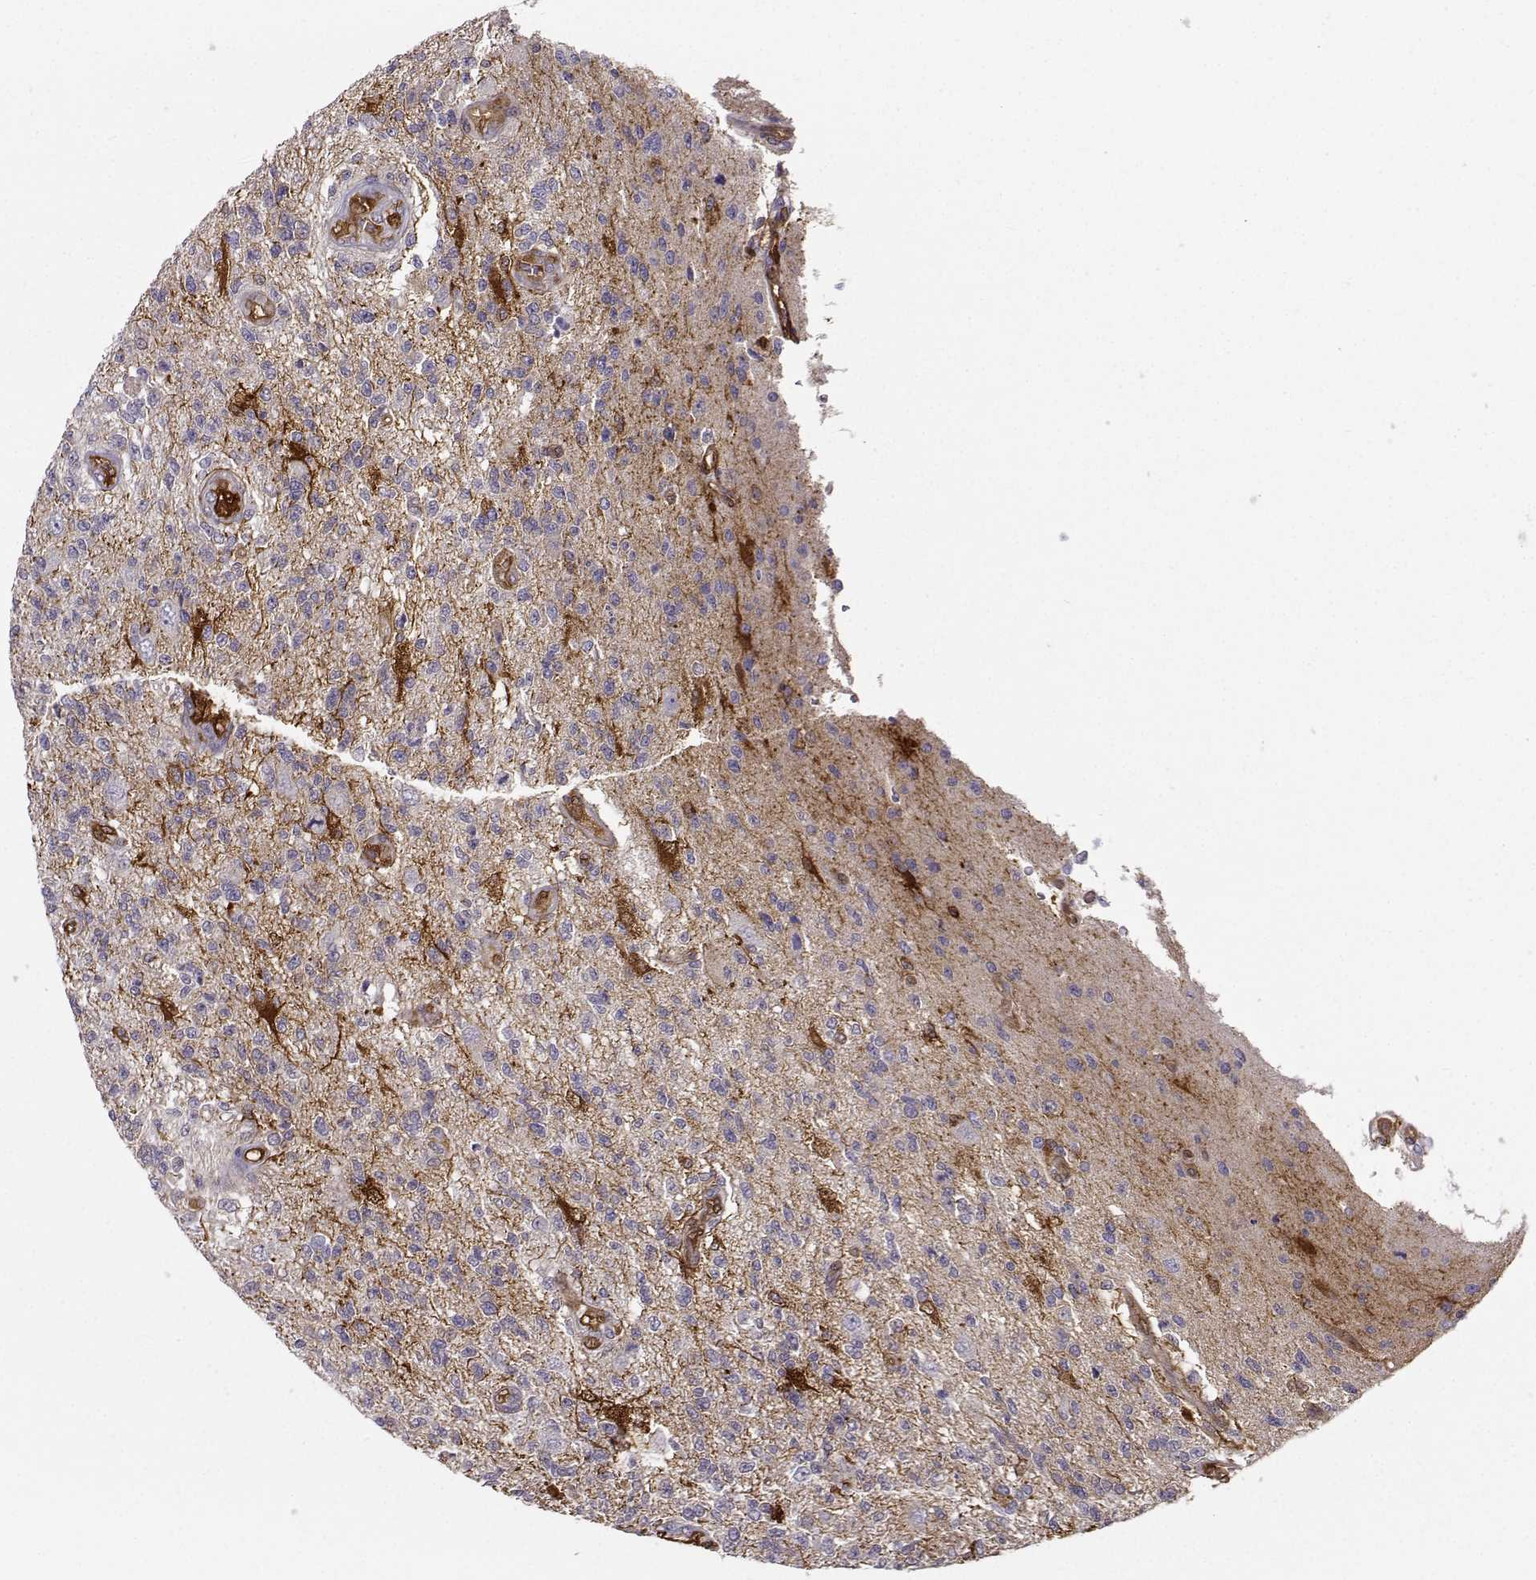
{"staining": {"intensity": "negative", "quantity": "none", "location": "none"}, "tissue": "glioma", "cell_type": "Tumor cells", "image_type": "cancer", "snomed": [{"axis": "morphology", "description": "Glioma, malignant, High grade"}, {"axis": "topography", "description": "Brain"}], "caption": "Immunohistochemical staining of glioma demonstrates no significant staining in tumor cells. (Brightfield microscopy of DAB immunohistochemistry (IHC) at high magnification).", "gene": "NQO1", "patient": {"sex": "male", "age": 56}}